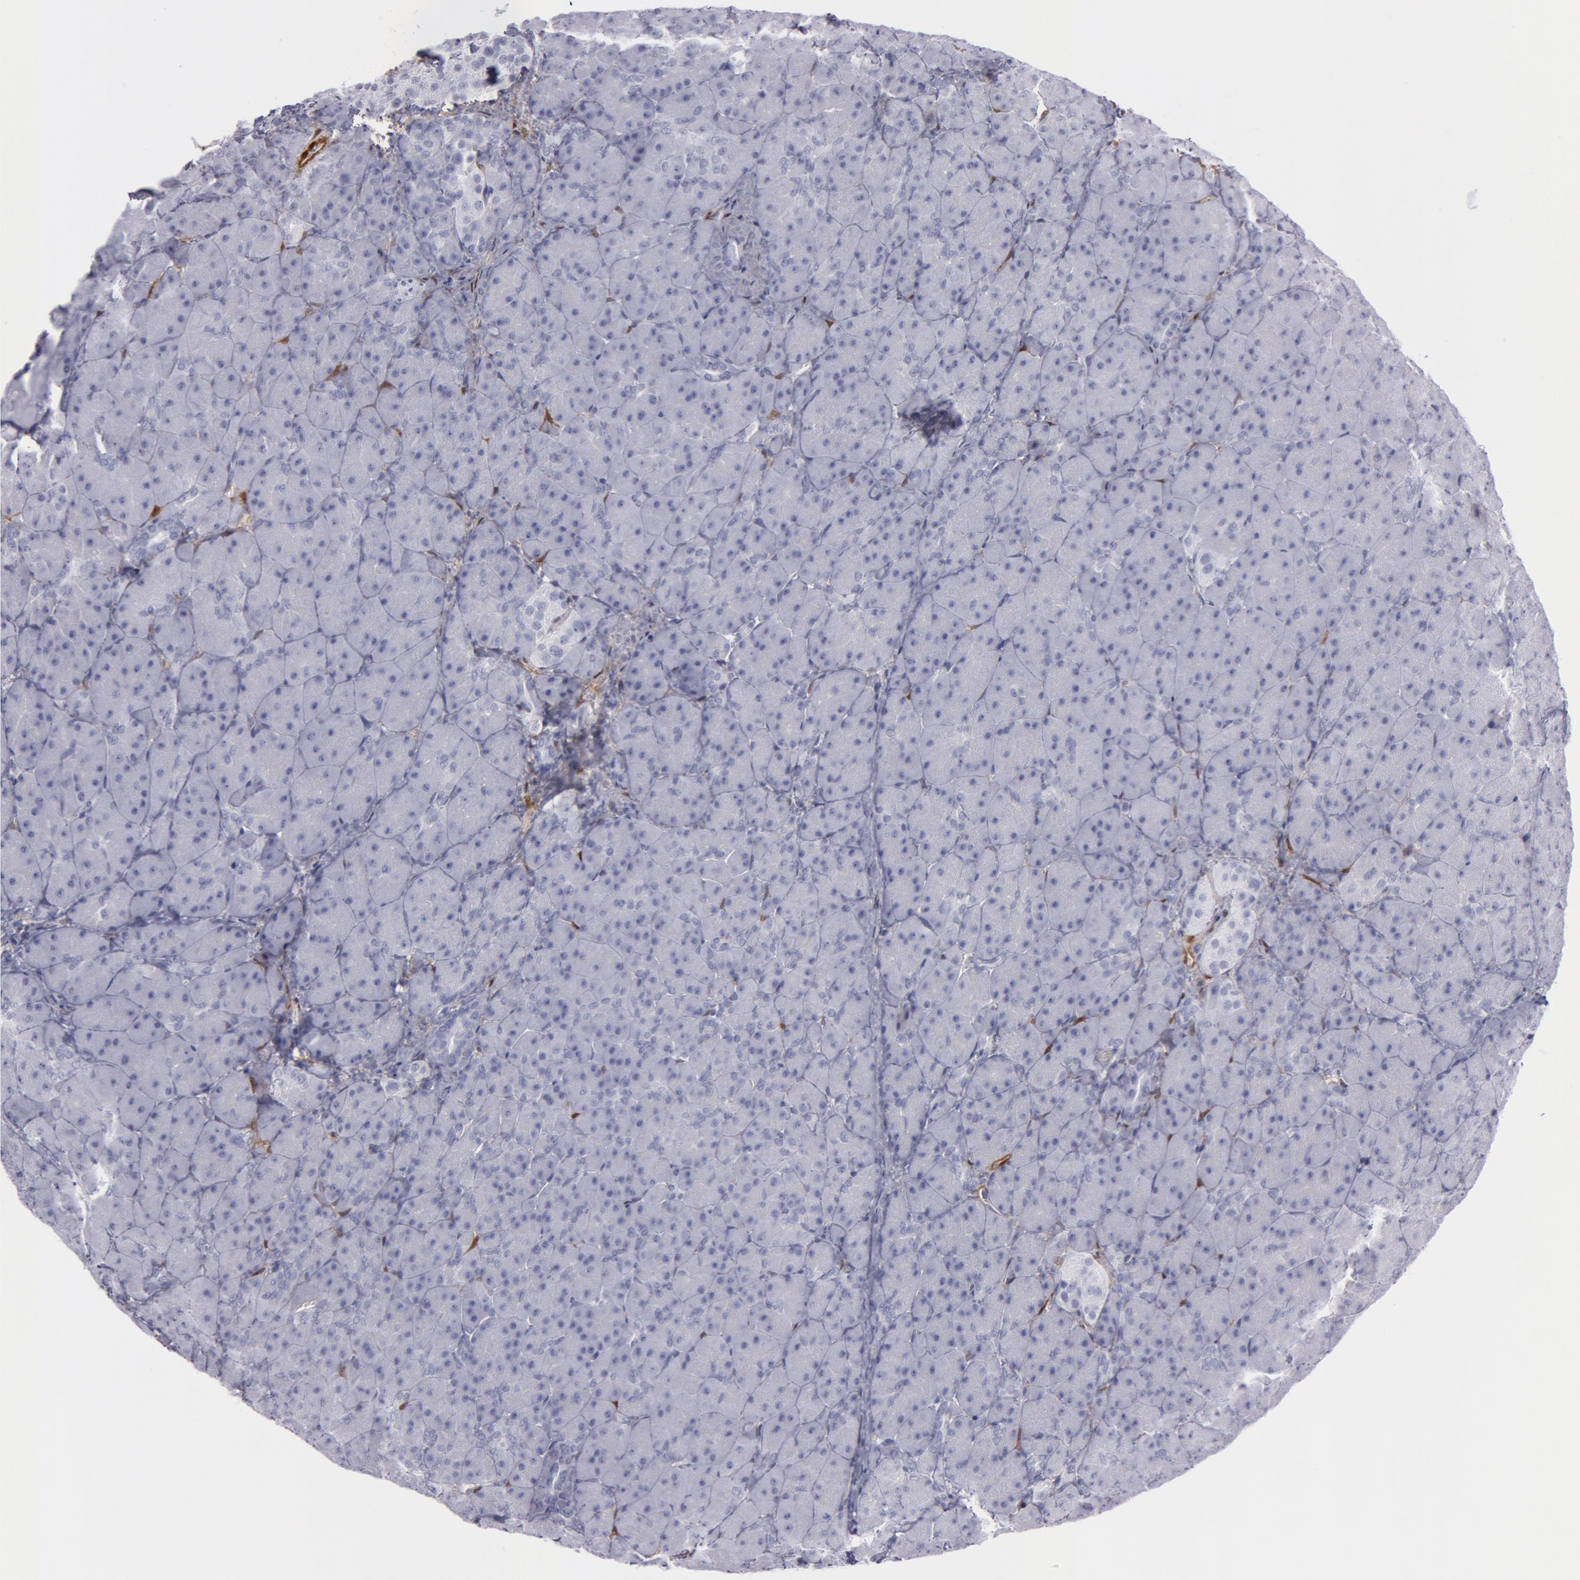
{"staining": {"intensity": "negative", "quantity": "none", "location": "none"}, "tissue": "pancreas", "cell_type": "Exocrine glandular cells", "image_type": "normal", "snomed": [{"axis": "morphology", "description": "Normal tissue, NOS"}, {"axis": "topography", "description": "Pancreas"}], "caption": "A high-resolution image shows immunohistochemistry staining of benign pancreas, which reveals no significant positivity in exocrine glandular cells.", "gene": "TAGLN", "patient": {"sex": "male", "age": 66}}